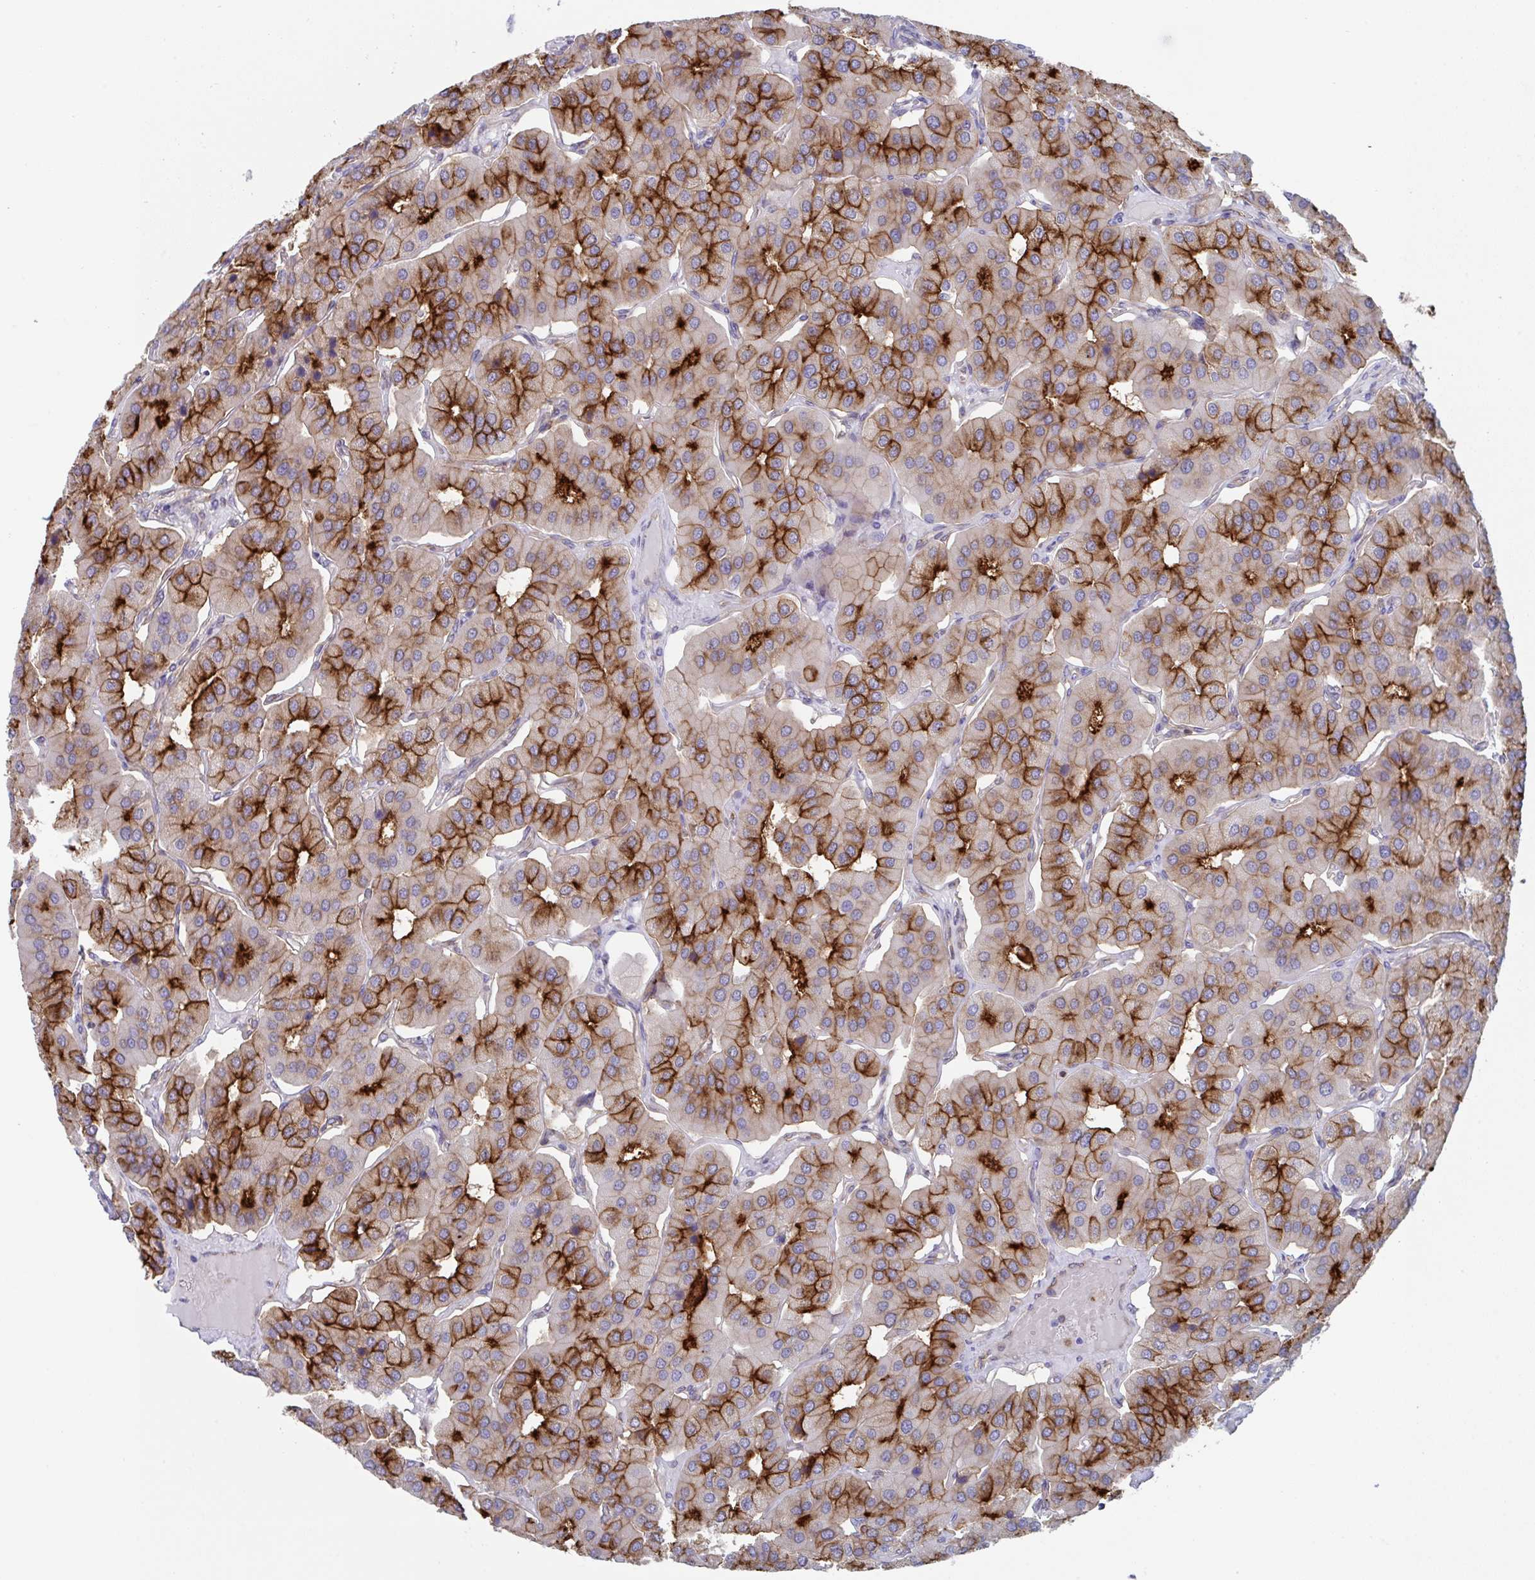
{"staining": {"intensity": "strong", "quantity": "25%-75%", "location": "cytoplasmic/membranous"}, "tissue": "parathyroid gland", "cell_type": "Glandular cells", "image_type": "normal", "snomed": [{"axis": "morphology", "description": "Normal tissue, NOS"}, {"axis": "morphology", "description": "Adenoma, NOS"}, {"axis": "topography", "description": "Parathyroid gland"}], "caption": "High-magnification brightfield microscopy of unremarkable parathyroid gland stained with DAB (3,3'-diaminobenzidine) (brown) and counterstained with hematoxylin (blue). glandular cells exhibit strong cytoplasmic/membranous expression is appreciated in about25%-75% of cells. The staining was performed using DAB (3,3'-diaminobenzidine) to visualize the protein expression in brown, while the nuclei were stained in blue with hematoxylin (Magnification: 20x).", "gene": "WNK1", "patient": {"sex": "female", "age": 86}}